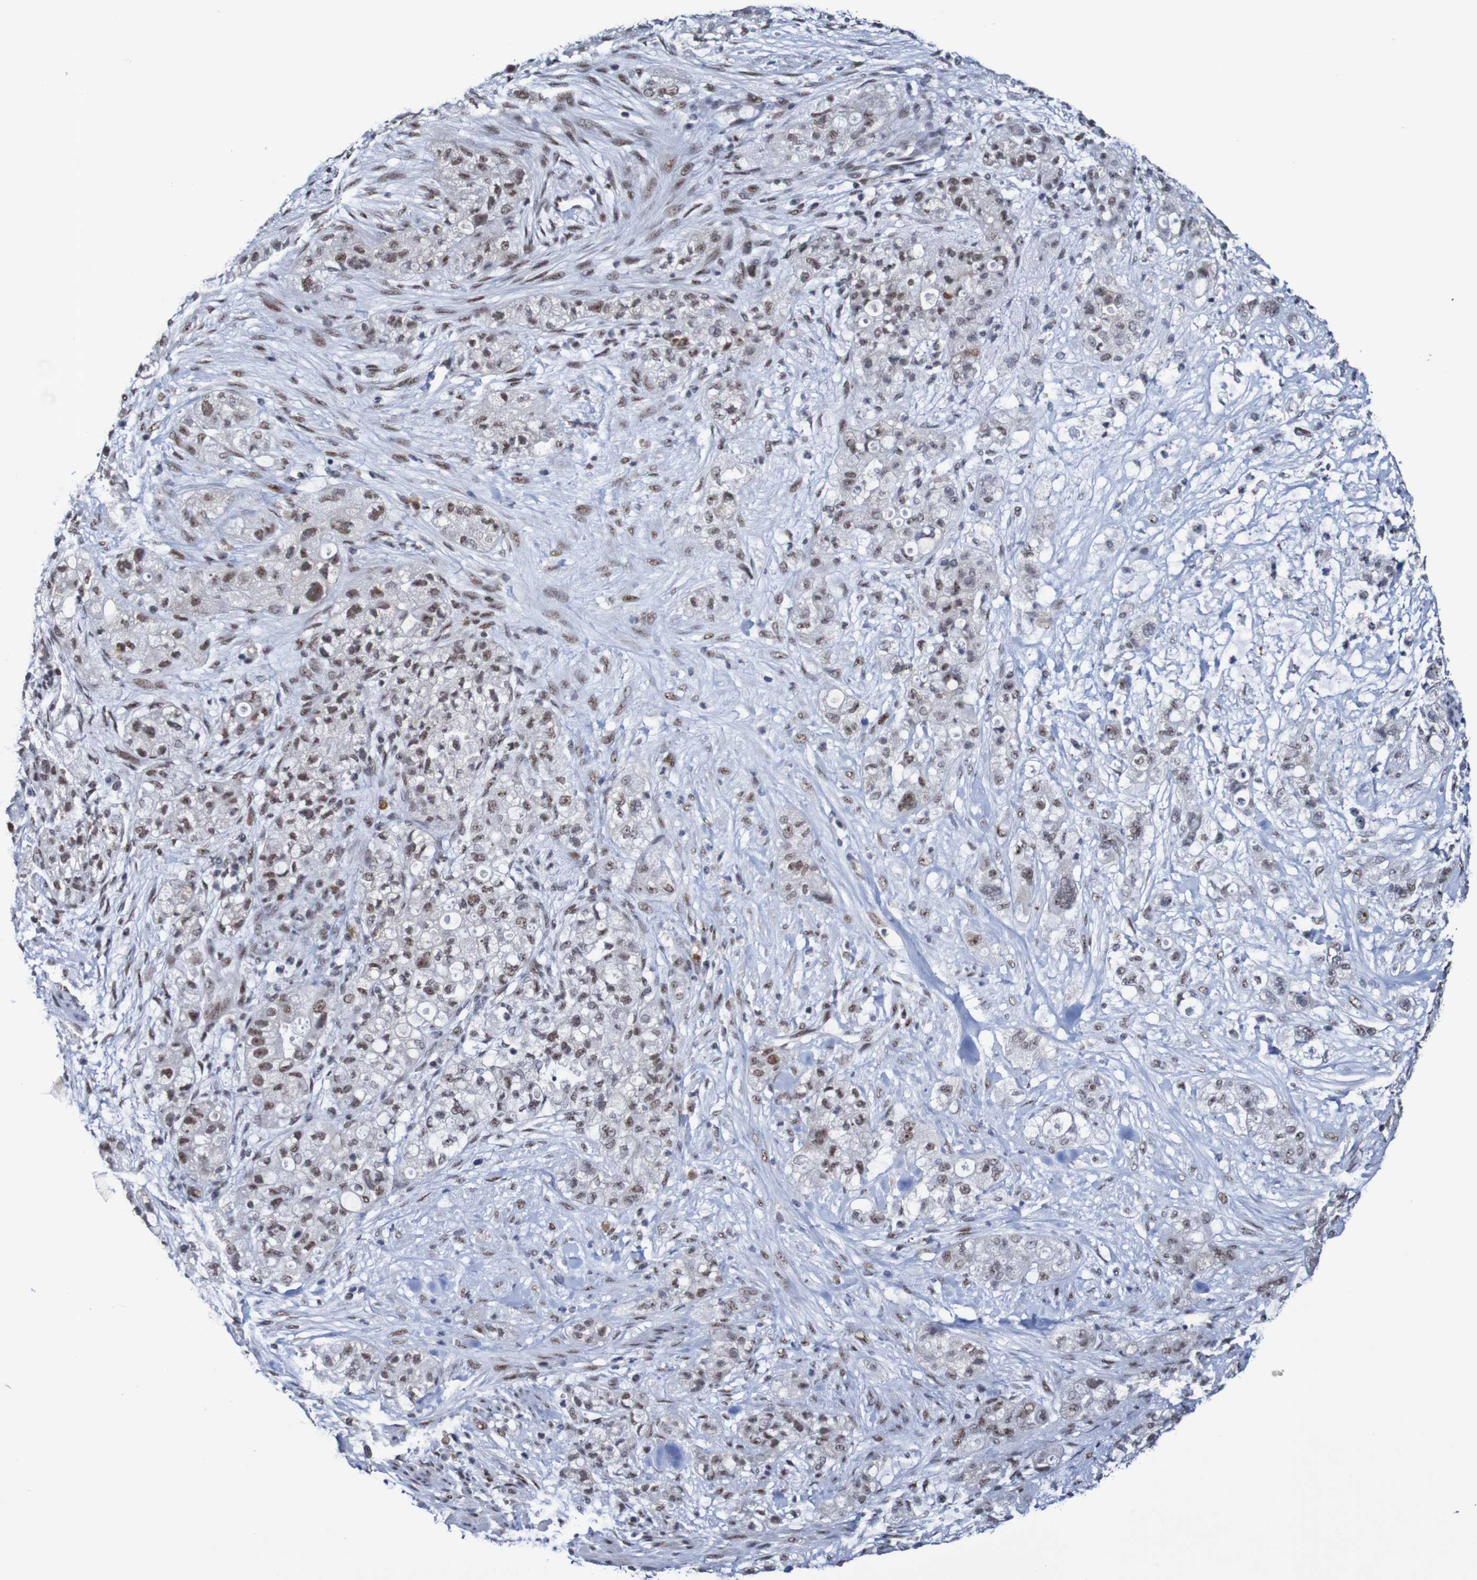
{"staining": {"intensity": "moderate", "quantity": ">75%", "location": "nuclear"}, "tissue": "pancreatic cancer", "cell_type": "Tumor cells", "image_type": "cancer", "snomed": [{"axis": "morphology", "description": "Adenocarcinoma, NOS"}, {"axis": "topography", "description": "Pancreas"}], "caption": "IHC of pancreatic cancer (adenocarcinoma) shows medium levels of moderate nuclear expression in about >75% of tumor cells. Nuclei are stained in blue.", "gene": "CDC5L", "patient": {"sex": "female", "age": 78}}